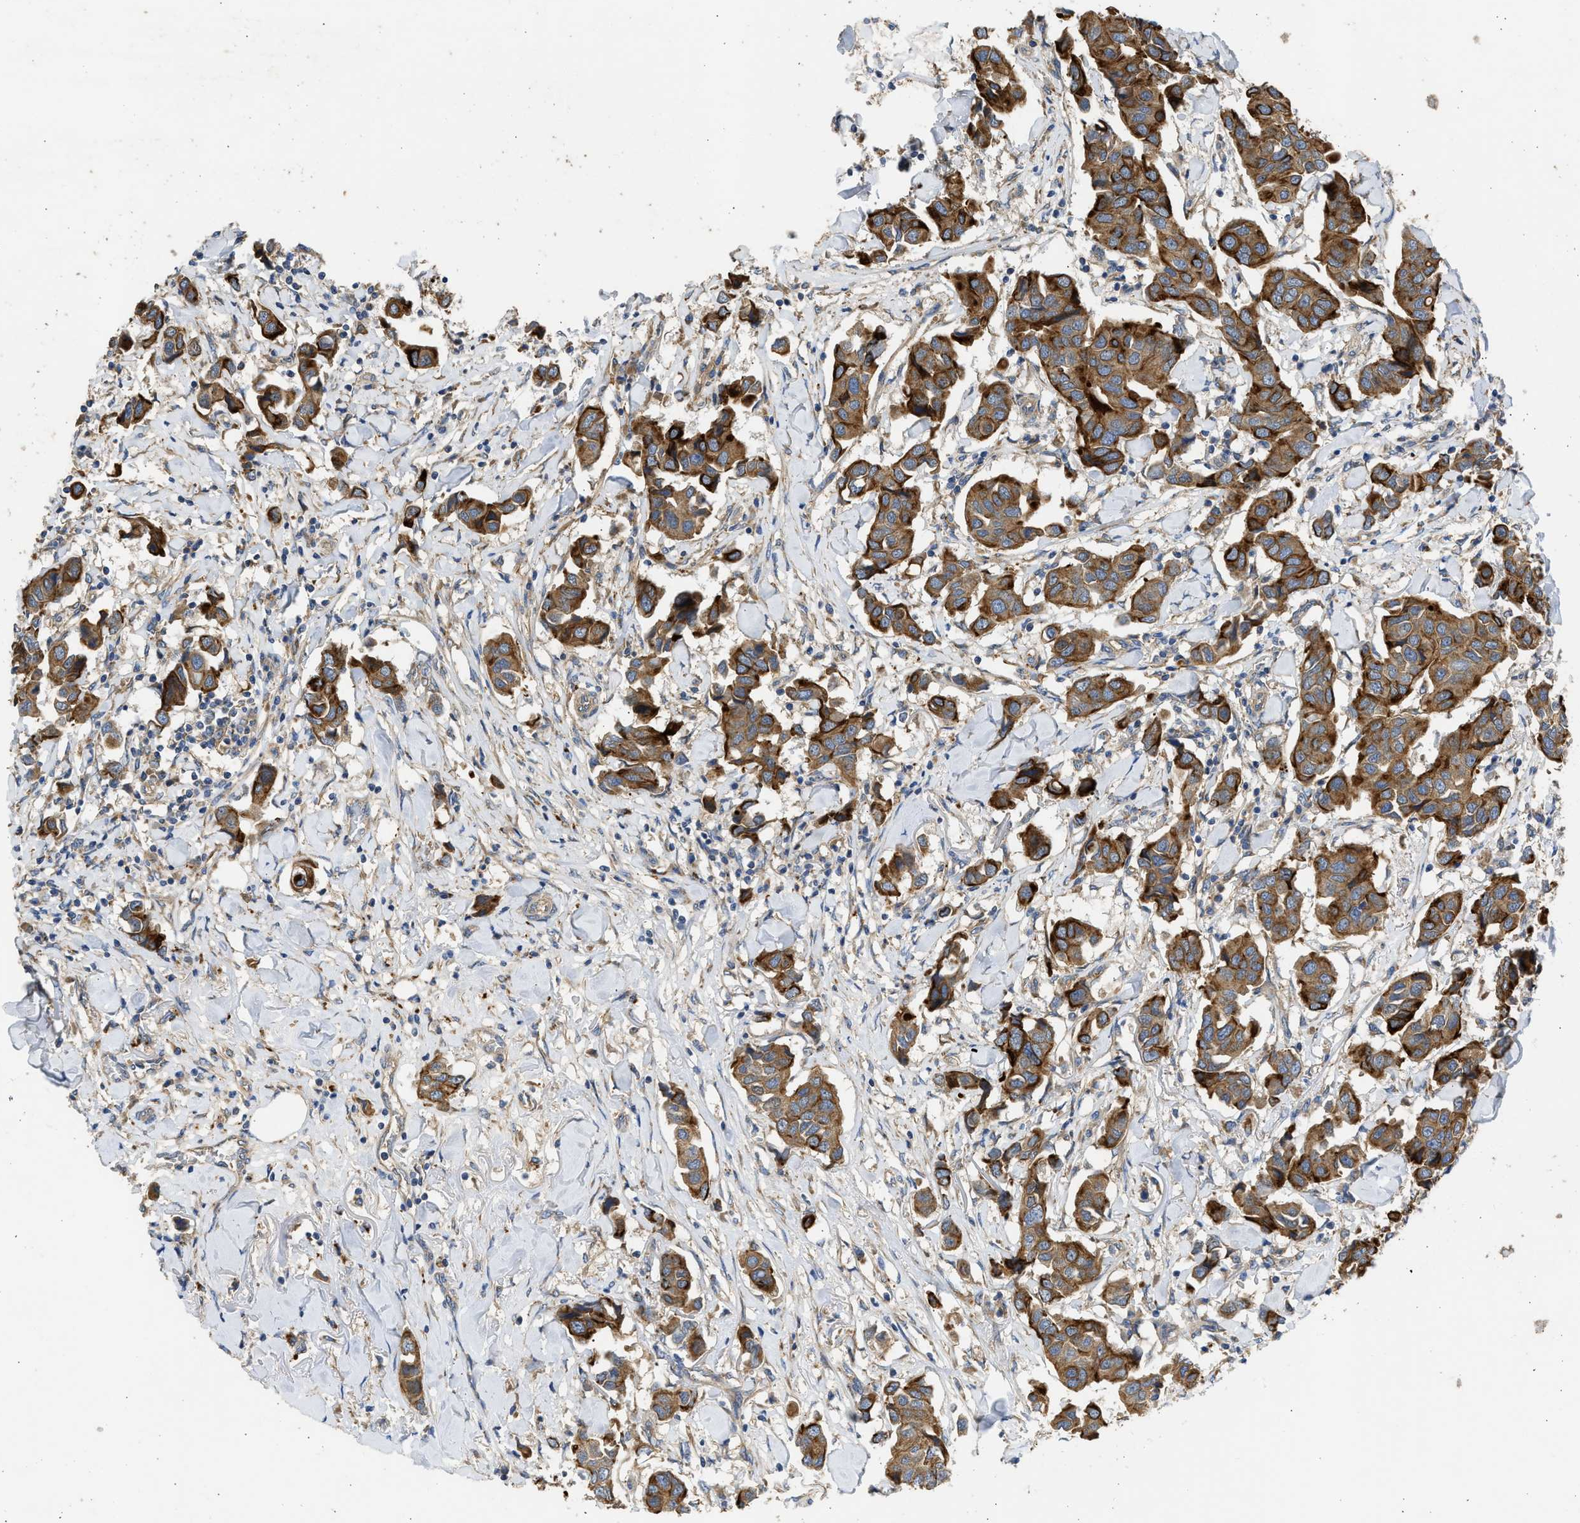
{"staining": {"intensity": "moderate", "quantity": ">75%", "location": "cytoplasmic/membranous"}, "tissue": "breast cancer", "cell_type": "Tumor cells", "image_type": "cancer", "snomed": [{"axis": "morphology", "description": "Duct carcinoma"}, {"axis": "topography", "description": "Breast"}], "caption": "Immunohistochemical staining of human breast cancer (intraductal carcinoma) displays medium levels of moderate cytoplasmic/membranous protein positivity in approximately >75% of tumor cells. Using DAB (3,3'-diaminobenzidine) (brown) and hematoxylin (blue) stains, captured at high magnification using brightfield microscopy.", "gene": "CSRNP2", "patient": {"sex": "female", "age": 80}}